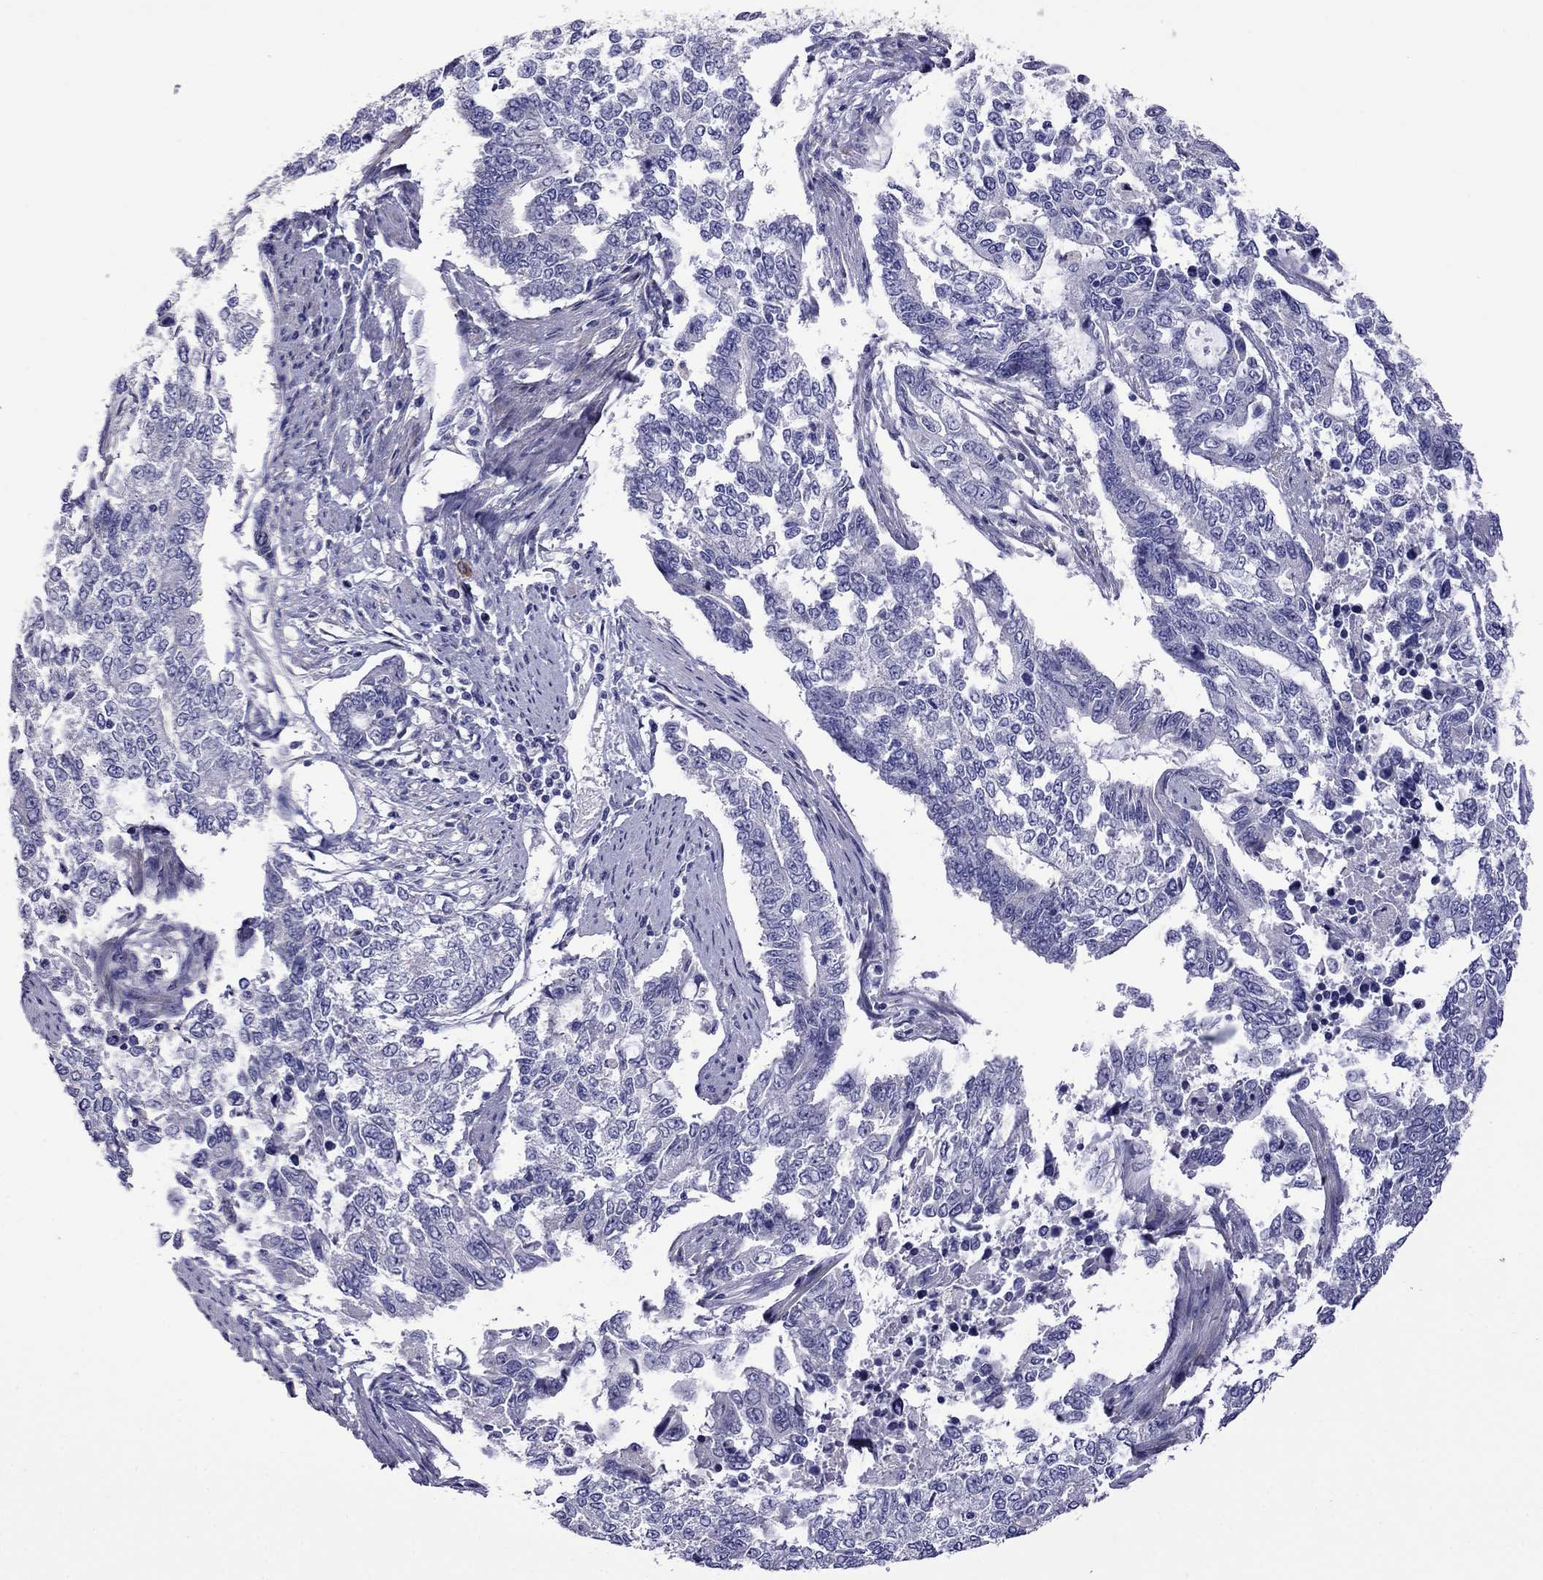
{"staining": {"intensity": "negative", "quantity": "none", "location": "none"}, "tissue": "endometrial cancer", "cell_type": "Tumor cells", "image_type": "cancer", "snomed": [{"axis": "morphology", "description": "Adenocarcinoma, NOS"}, {"axis": "topography", "description": "Uterus"}], "caption": "An immunohistochemistry (IHC) photomicrograph of adenocarcinoma (endometrial) is shown. There is no staining in tumor cells of adenocarcinoma (endometrial).", "gene": "STAR", "patient": {"sex": "female", "age": 59}}